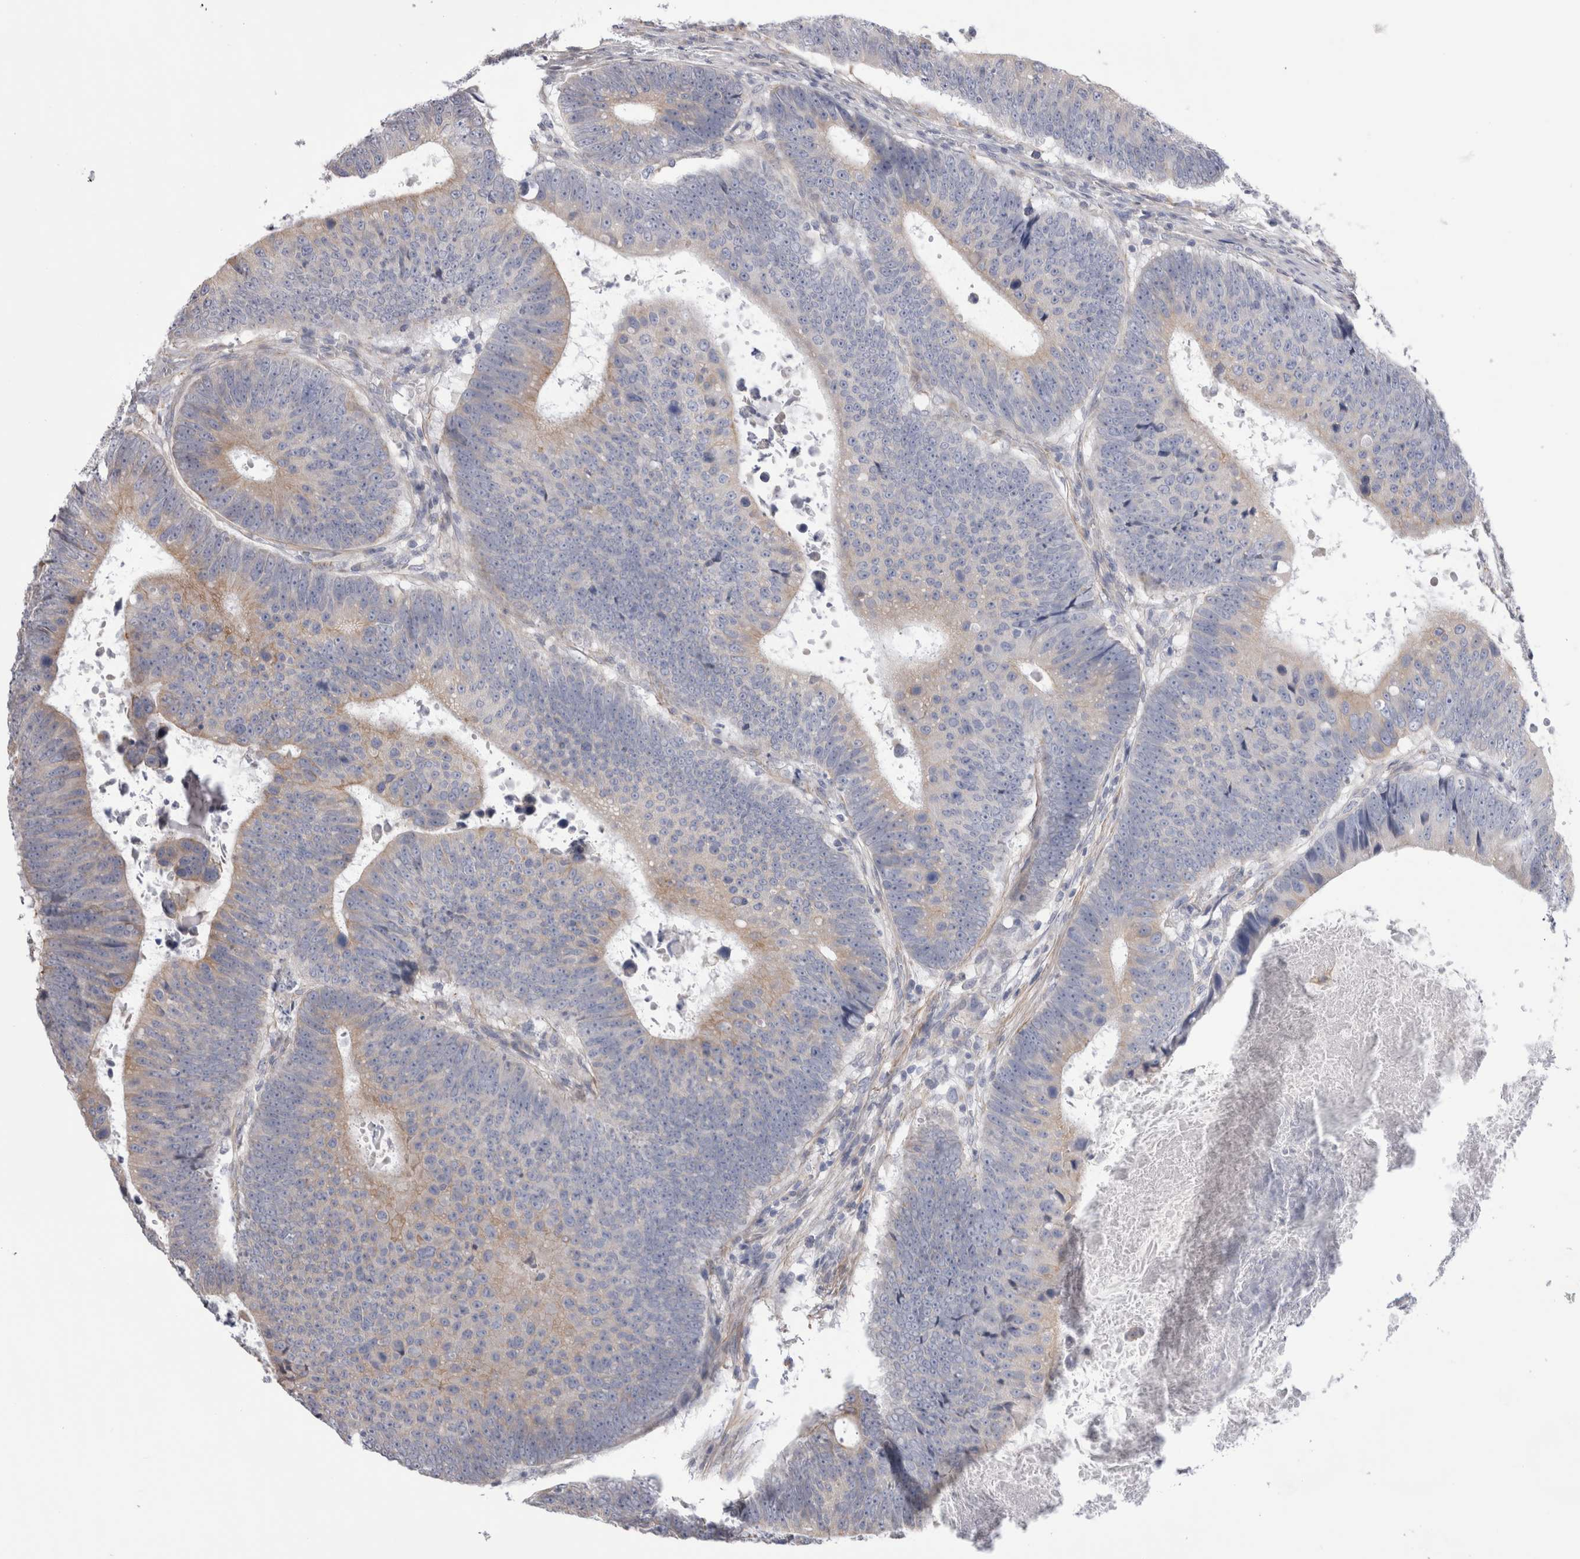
{"staining": {"intensity": "weak", "quantity": "<25%", "location": "cytoplasmic/membranous"}, "tissue": "colorectal cancer", "cell_type": "Tumor cells", "image_type": "cancer", "snomed": [{"axis": "morphology", "description": "Adenocarcinoma, NOS"}, {"axis": "topography", "description": "Colon"}], "caption": "Protein analysis of colorectal adenocarcinoma exhibits no significant positivity in tumor cells.", "gene": "SMAP2", "patient": {"sex": "male", "age": 56}}